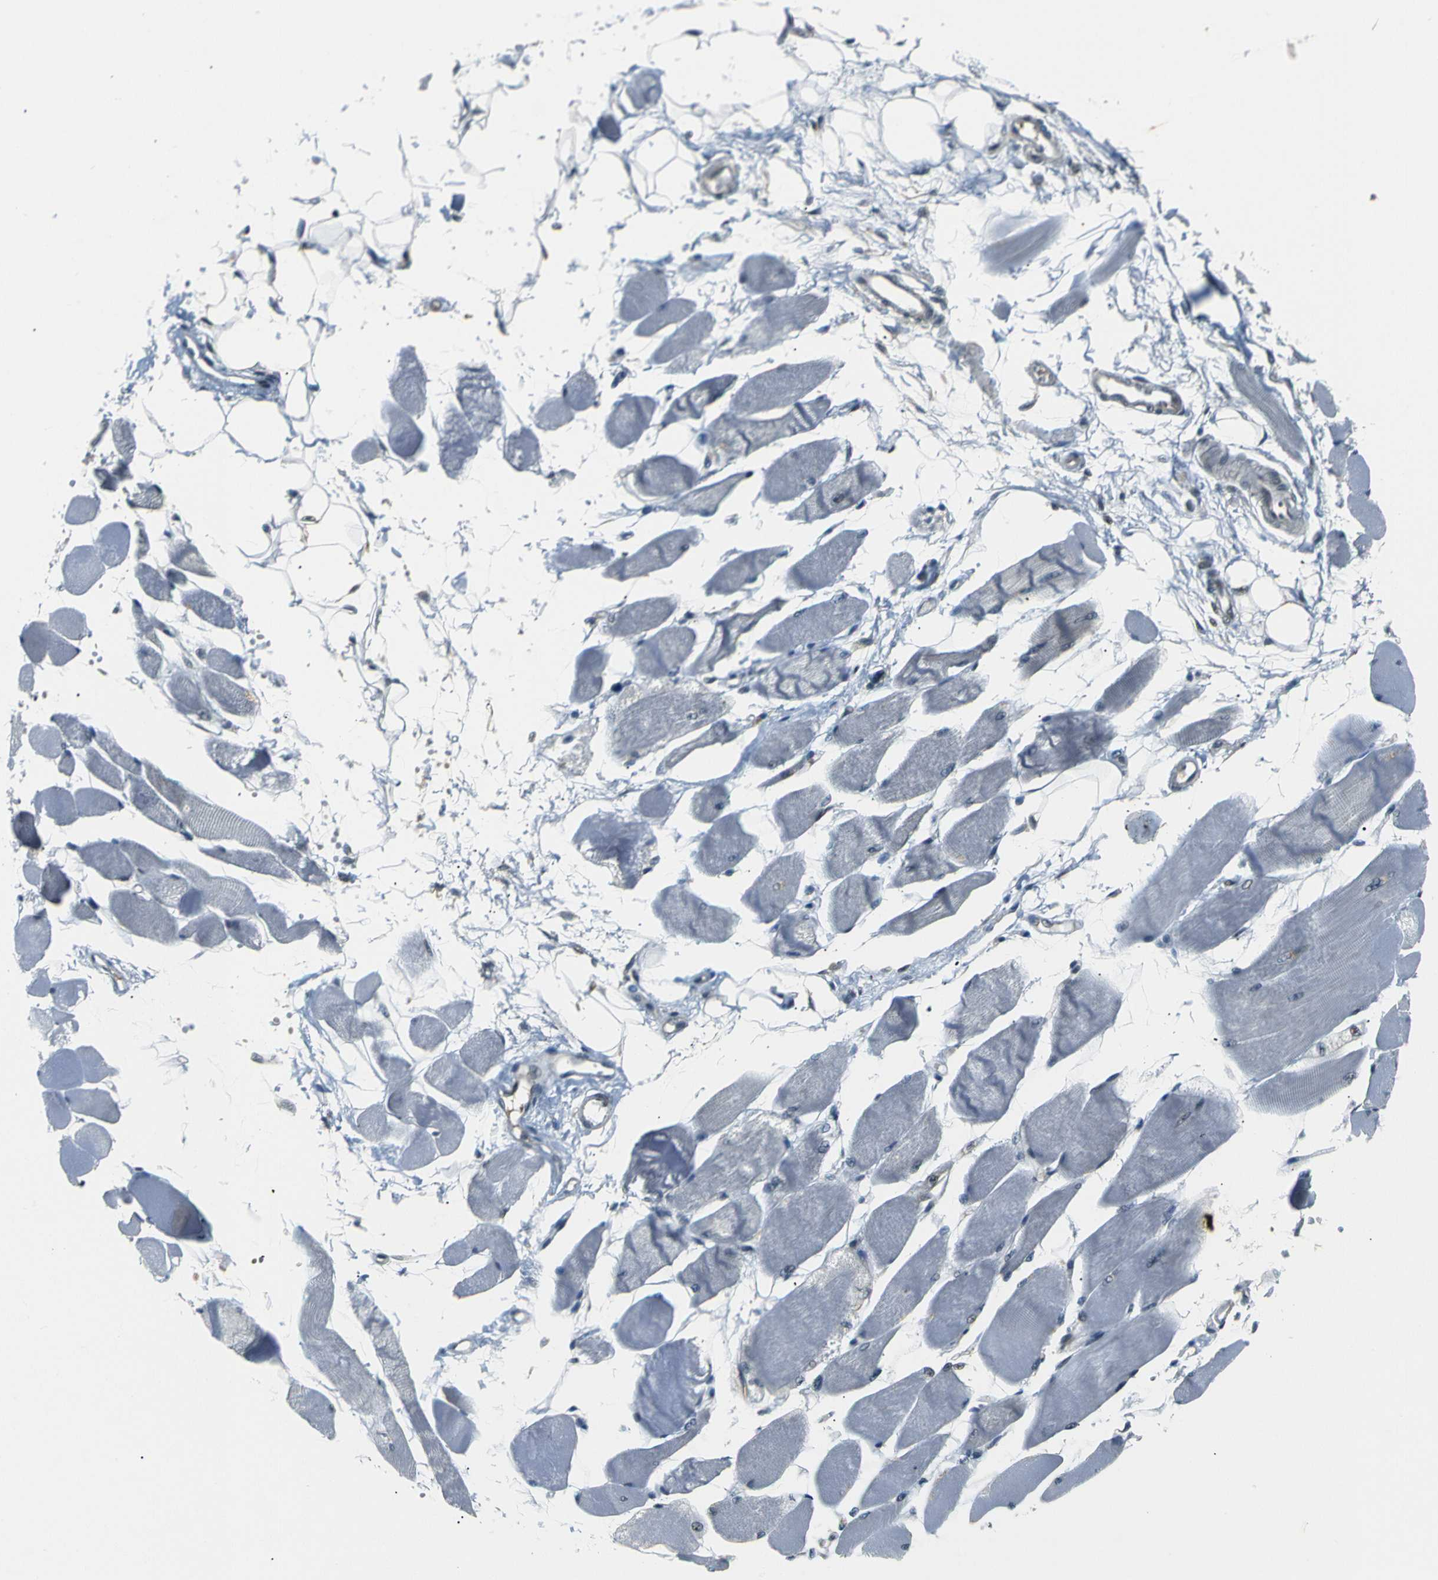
{"staining": {"intensity": "weak", "quantity": "<25%", "location": "nuclear"}, "tissue": "skeletal muscle", "cell_type": "Myocytes", "image_type": "normal", "snomed": [{"axis": "morphology", "description": "Normal tissue, NOS"}, {"axis": "topography", "description": "Skeletal muscle"}, {"axis": "topography", "description": "Peripheral nerve tissue"}], "caption": "The histopathology image reveals no staining of myocytes in normal skeletal muscle.", "gene": "SKP1", "patient": {"sex": "female", "age": 84}}